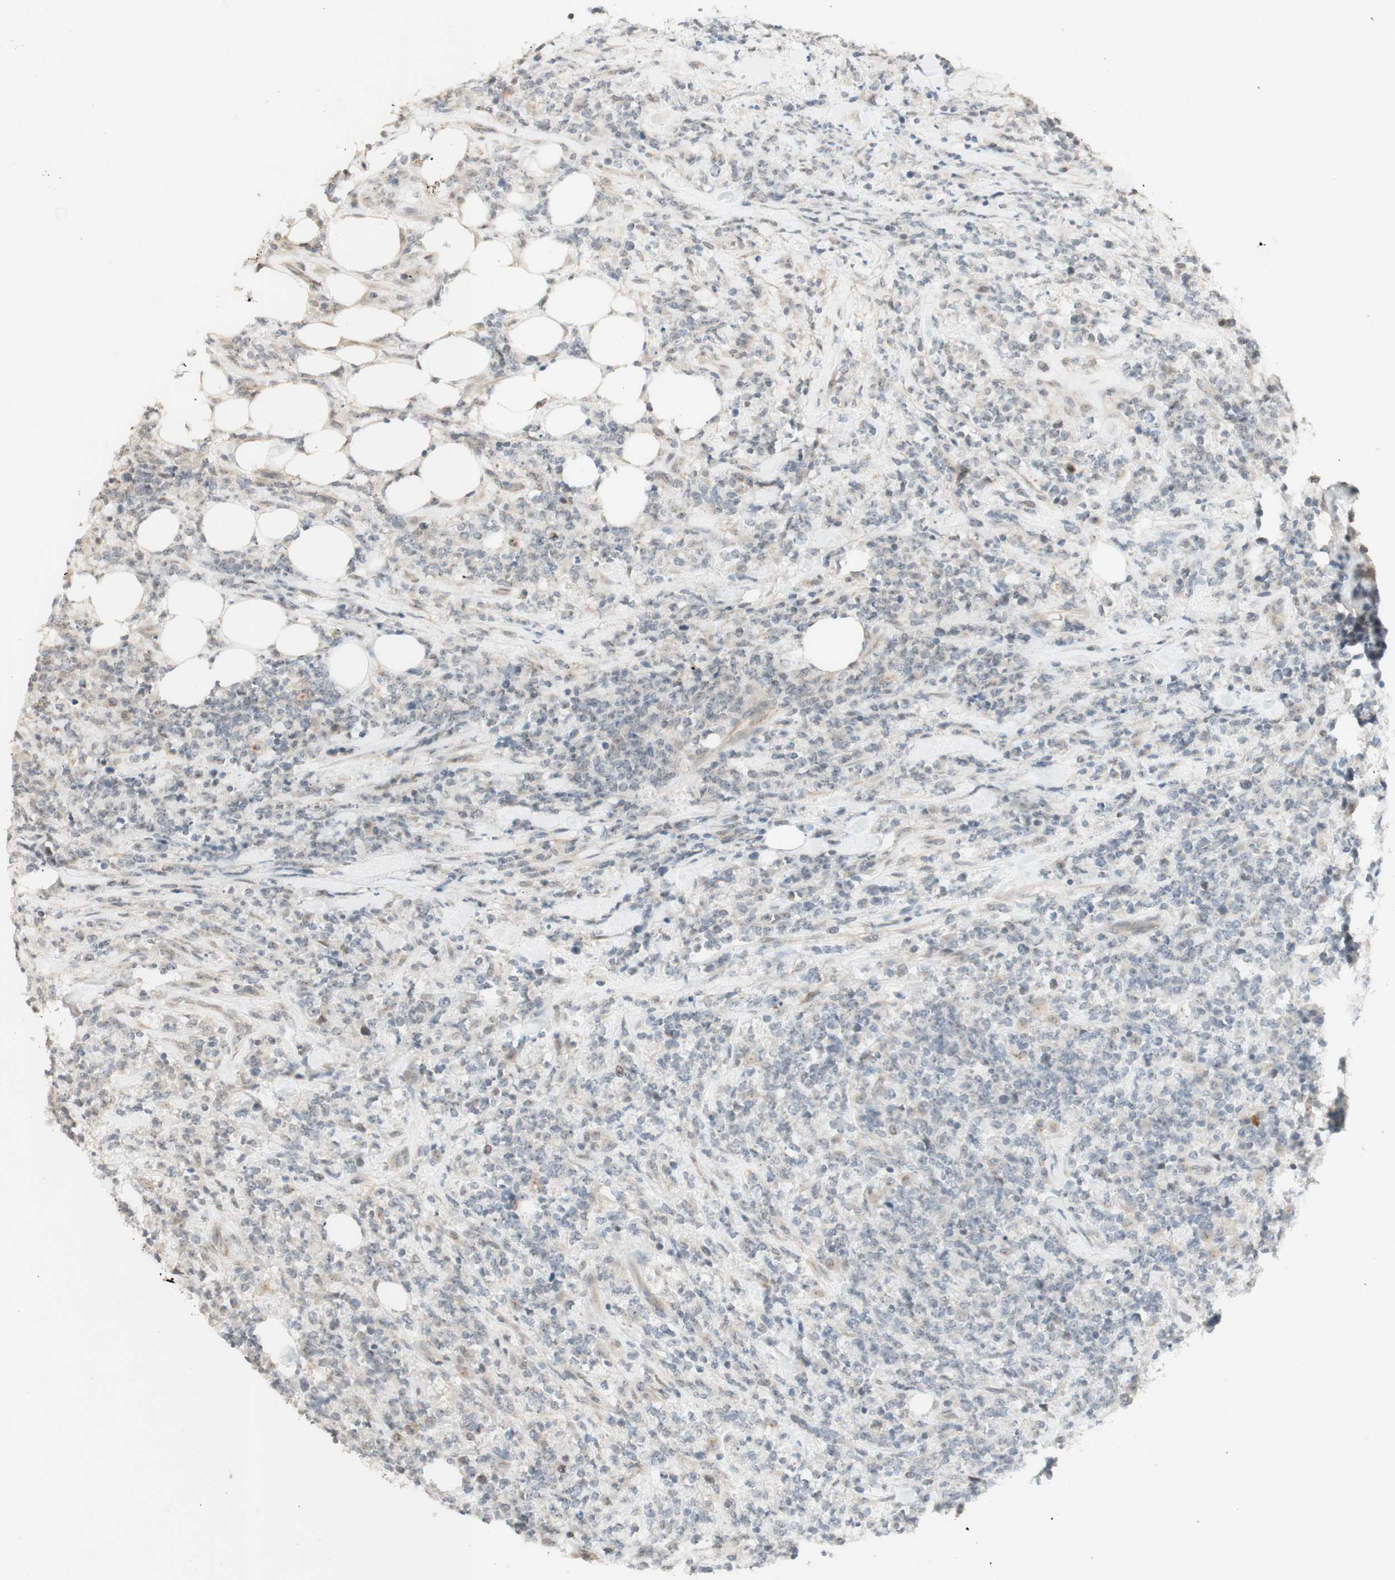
{"staining": {"intensity": "negative", "quantity": "none", "location": "none"}, "tissue": "lymphoma", "cell_type": "Tumor cells", "image_type": "cancer", "snomed": [{"axis": "morphology", "description": "Malignant lymphoma, non-Hodgkin's type, High grade"}, {"axis": "topography", "description": "Soft tissue"}], "caption": "A high-resolution histopathology image shows immunohistochemistry (IHC) staining of lymphoma, which demonstrates no significant staining in tumor cells.", "gene": "PLCD4", "patient": {"sex": "male", "age": 18}}